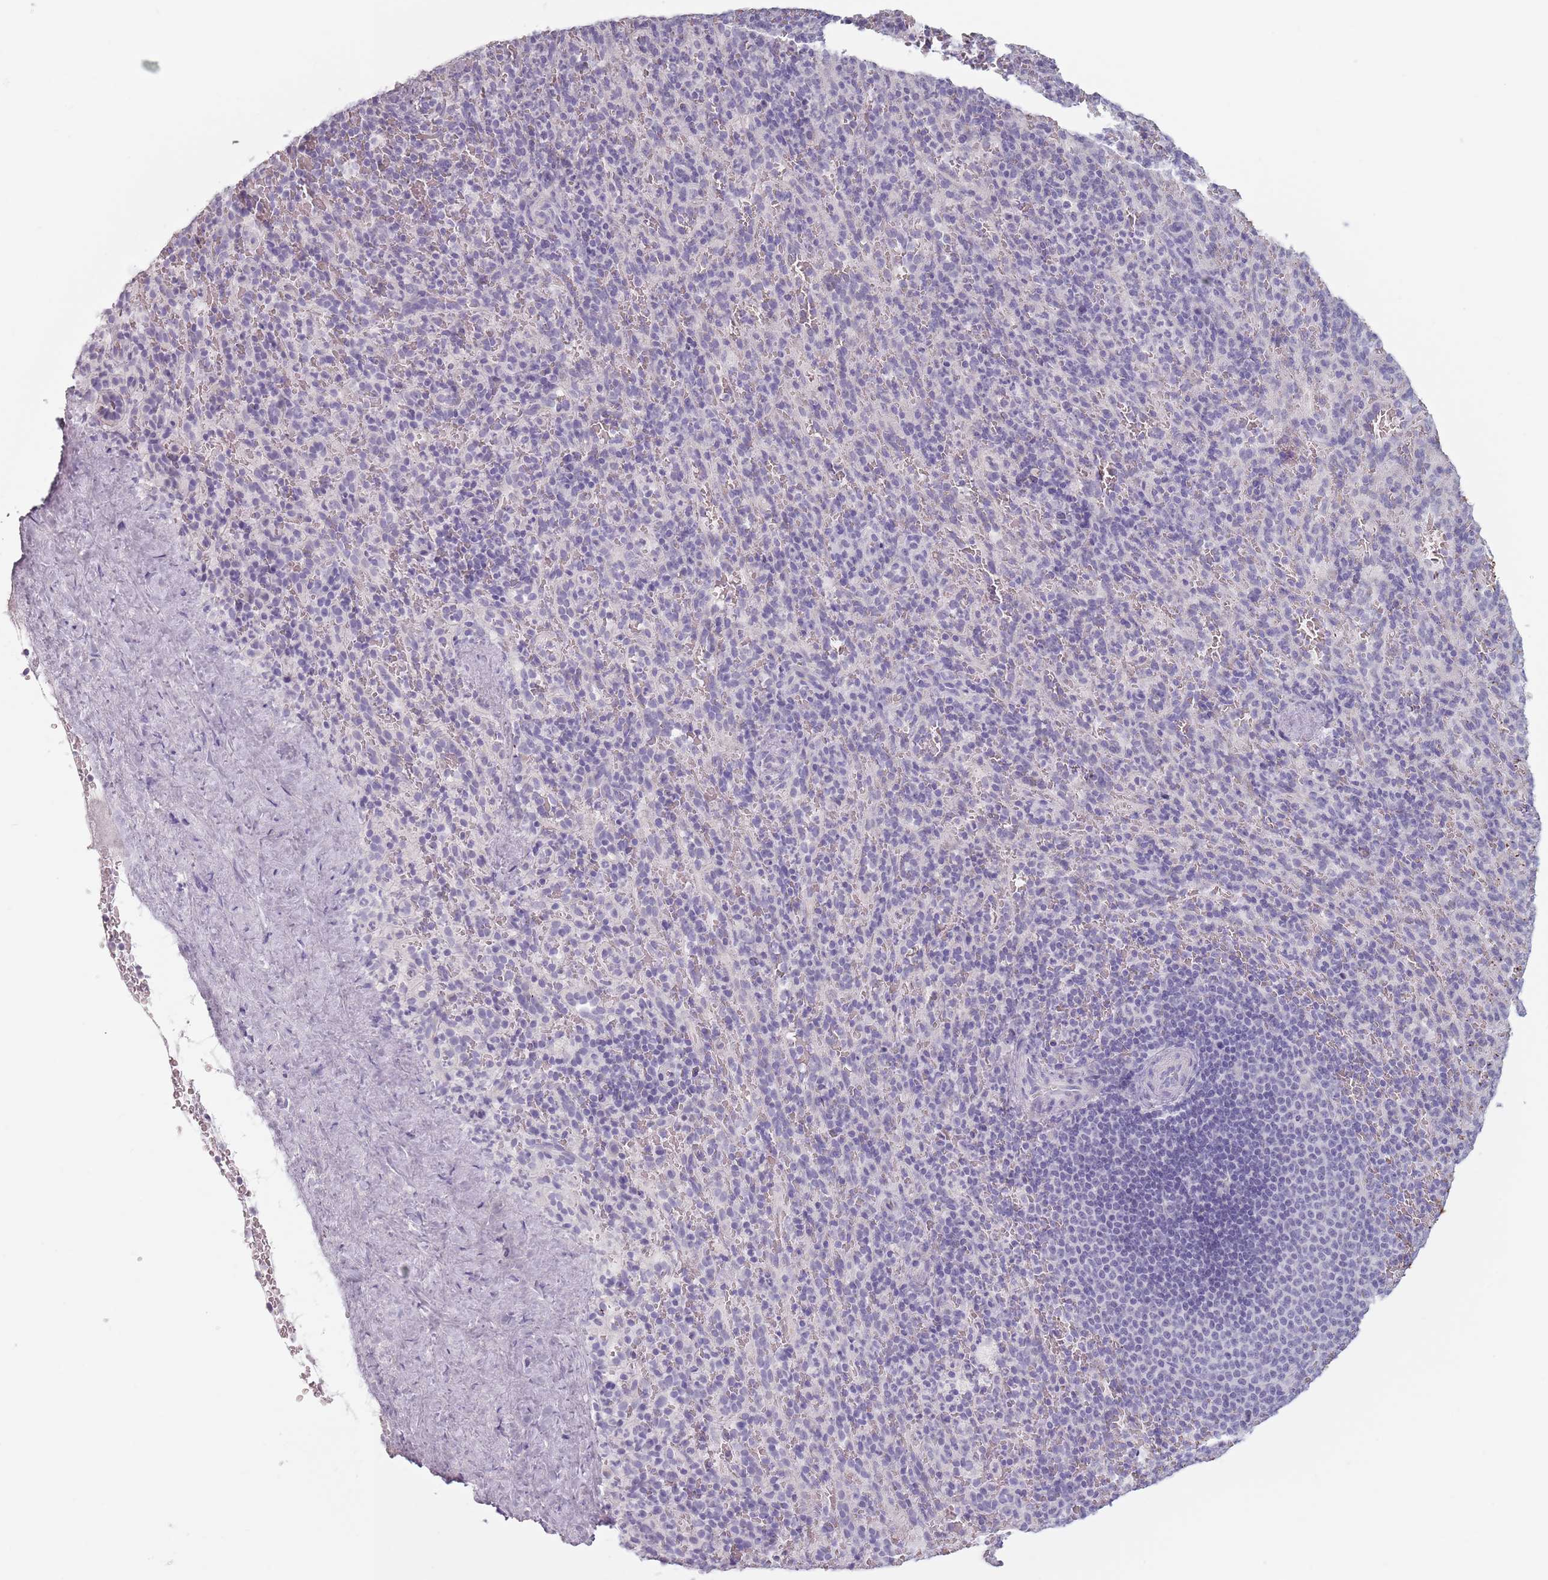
{"staining": {"intensity": "negative", "quantity": "none", "location": "none"}, "tissue": "spleen", "cell_type": "Cells in red pulp", "image_type": "normal", "snomed": [{"axis": "morphology", "description": "Normal tissue, NOS"}, {"axis": "topography", "description": "Spleen"}], "caption": "An IHC micrograph of unremarkable spleen is shown. There is no staining in cells in red pulp of spleen. (Stains: DAB immunohistochemistry with hematoxylin counter stain, Microscopy: brightfield microscopy at high magnification).", "gene": "CEP19", "patient": {"sex": "female", "age": 21}}